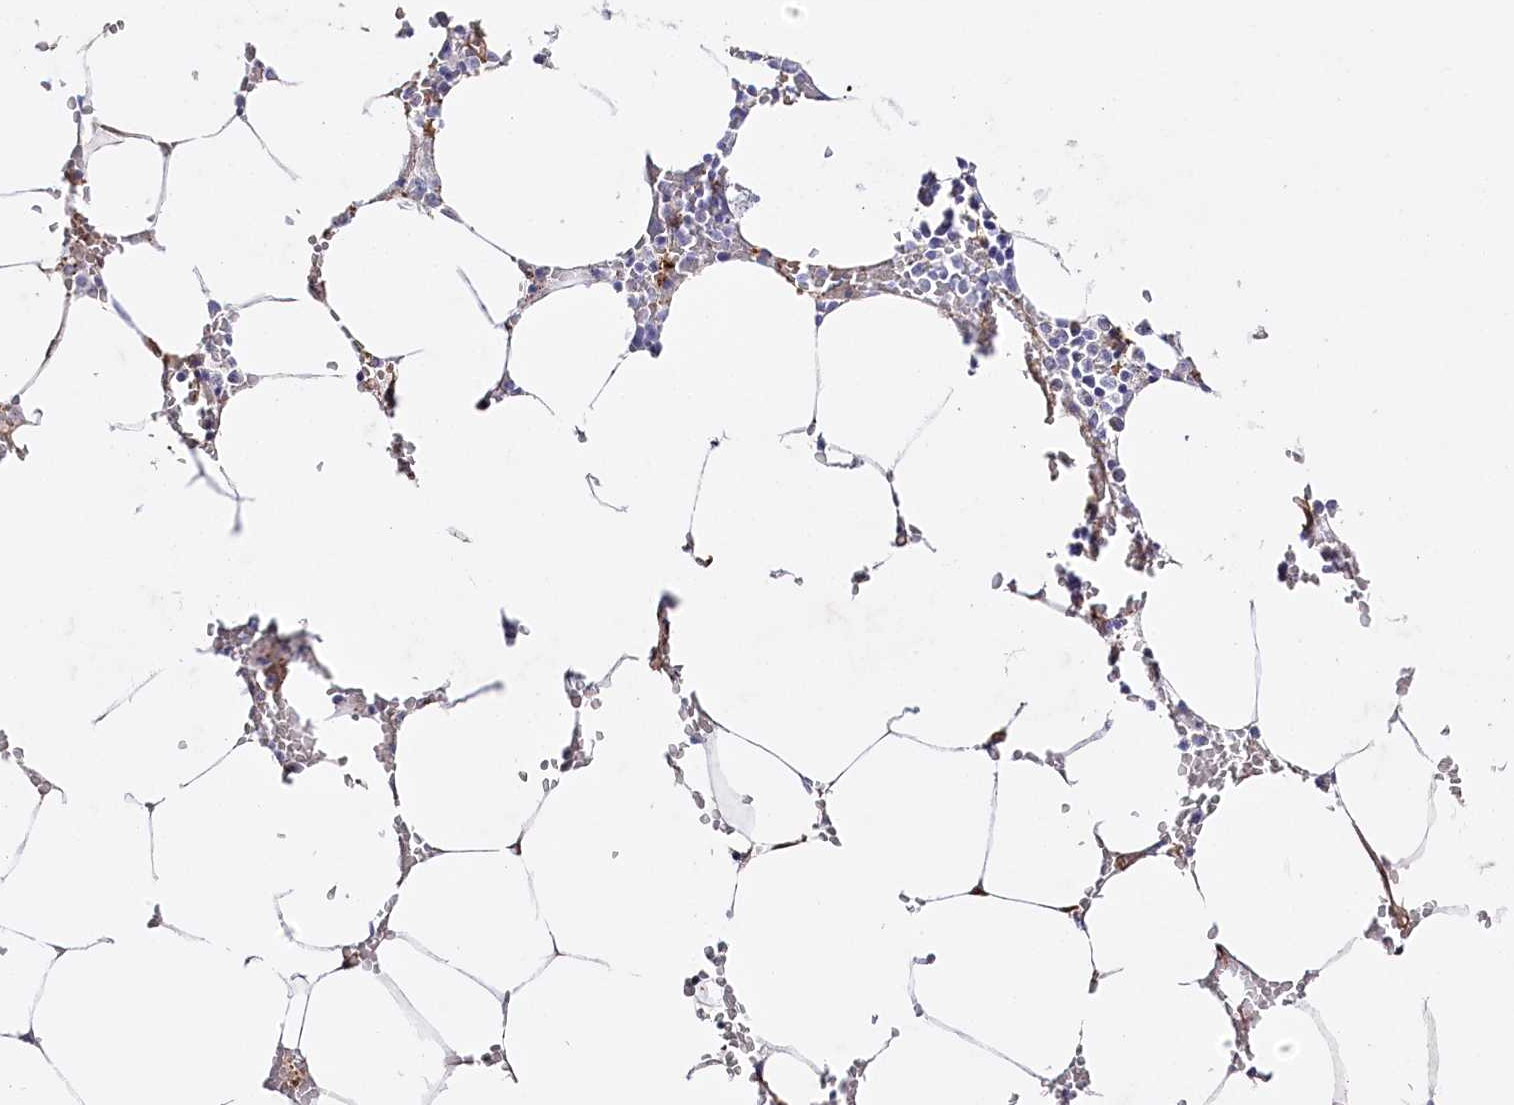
{"staining": {"intensity": "moderate", "quantity": "<25%", "location": "cytoplasmic/membranous"}, "tissue": "bone marrow", "cell_type": "Hematopoietic cells", "image_type": "normal", "snomed": [{"axis": "morphology", "description": "Normal tissue, NOS"}, {"axis": "topography", "description": "Bone marrow"}], "caption": "DAB immunohistochemical staining of normal bone marrow demonstrates moderate cytoplasmic/membranous protein positivity in approximately <25% of hematopoietic cells.", "gene": "SLC39A10", "patient": {"sex": "male", "age": 70}}